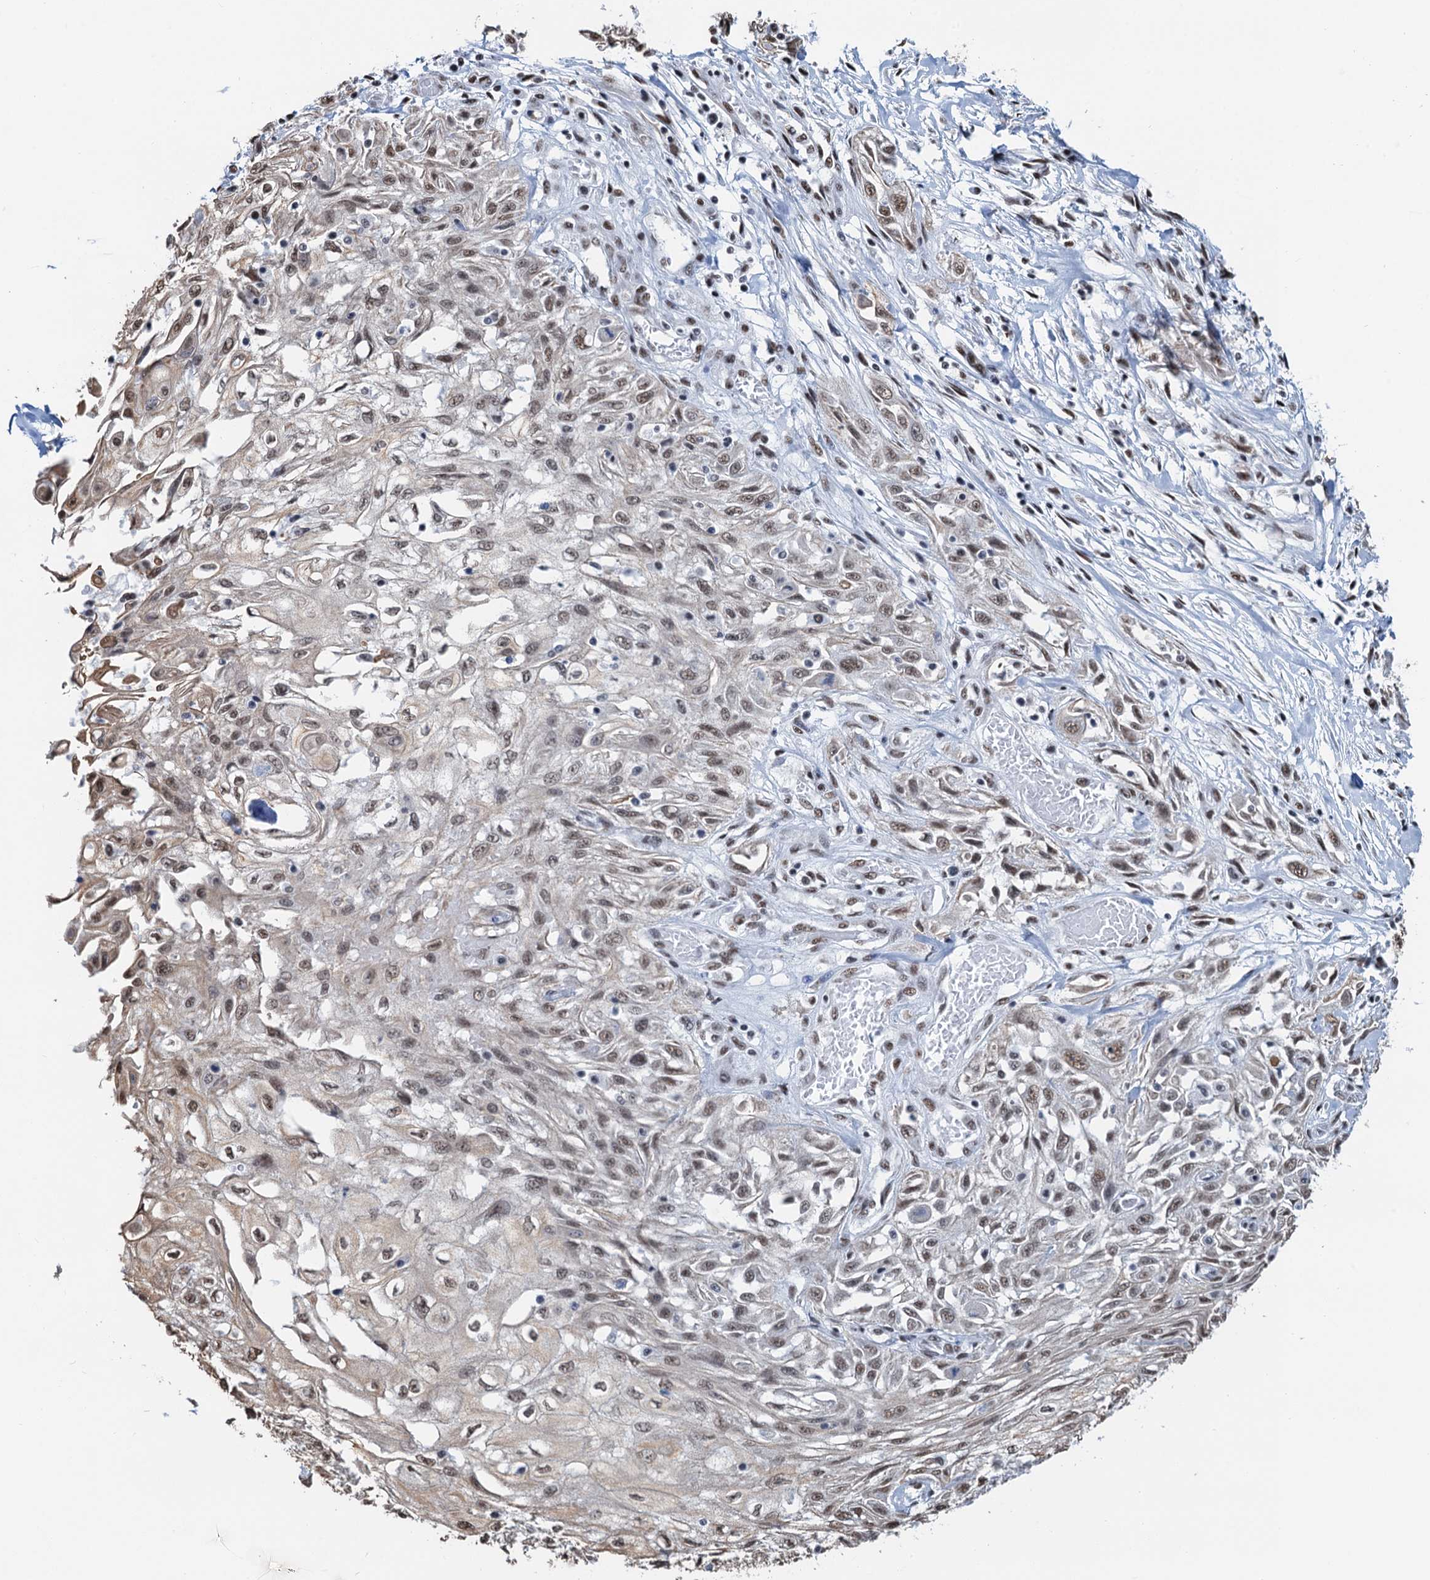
{"staining": {"intensity": "weak", "quantity": ">75%", "location": "nuclear"}, "tissue": "skin cancer", "cell_type": "Tumor cells", "image_type": "cancer", "snomed": [{"axis": "morphology", "description": "Squamous cell carcinoma, NOS"}, {"axis": "morphology", "description": "Squamous cell carcinoma, metastatic, NOS"}, {"axis": "topography", "description": "Skin"}, {"axis": "topography", "description": "Lymph node"}], "caption": "Immunohistochemical staining of human metastatic squamous cell carcinoma (skin) shows weak nuclear protein positivity in approximately >75% of tumor cells.", "gene": "ZNF609", "patient": {"sex": "male", "age": 75}}